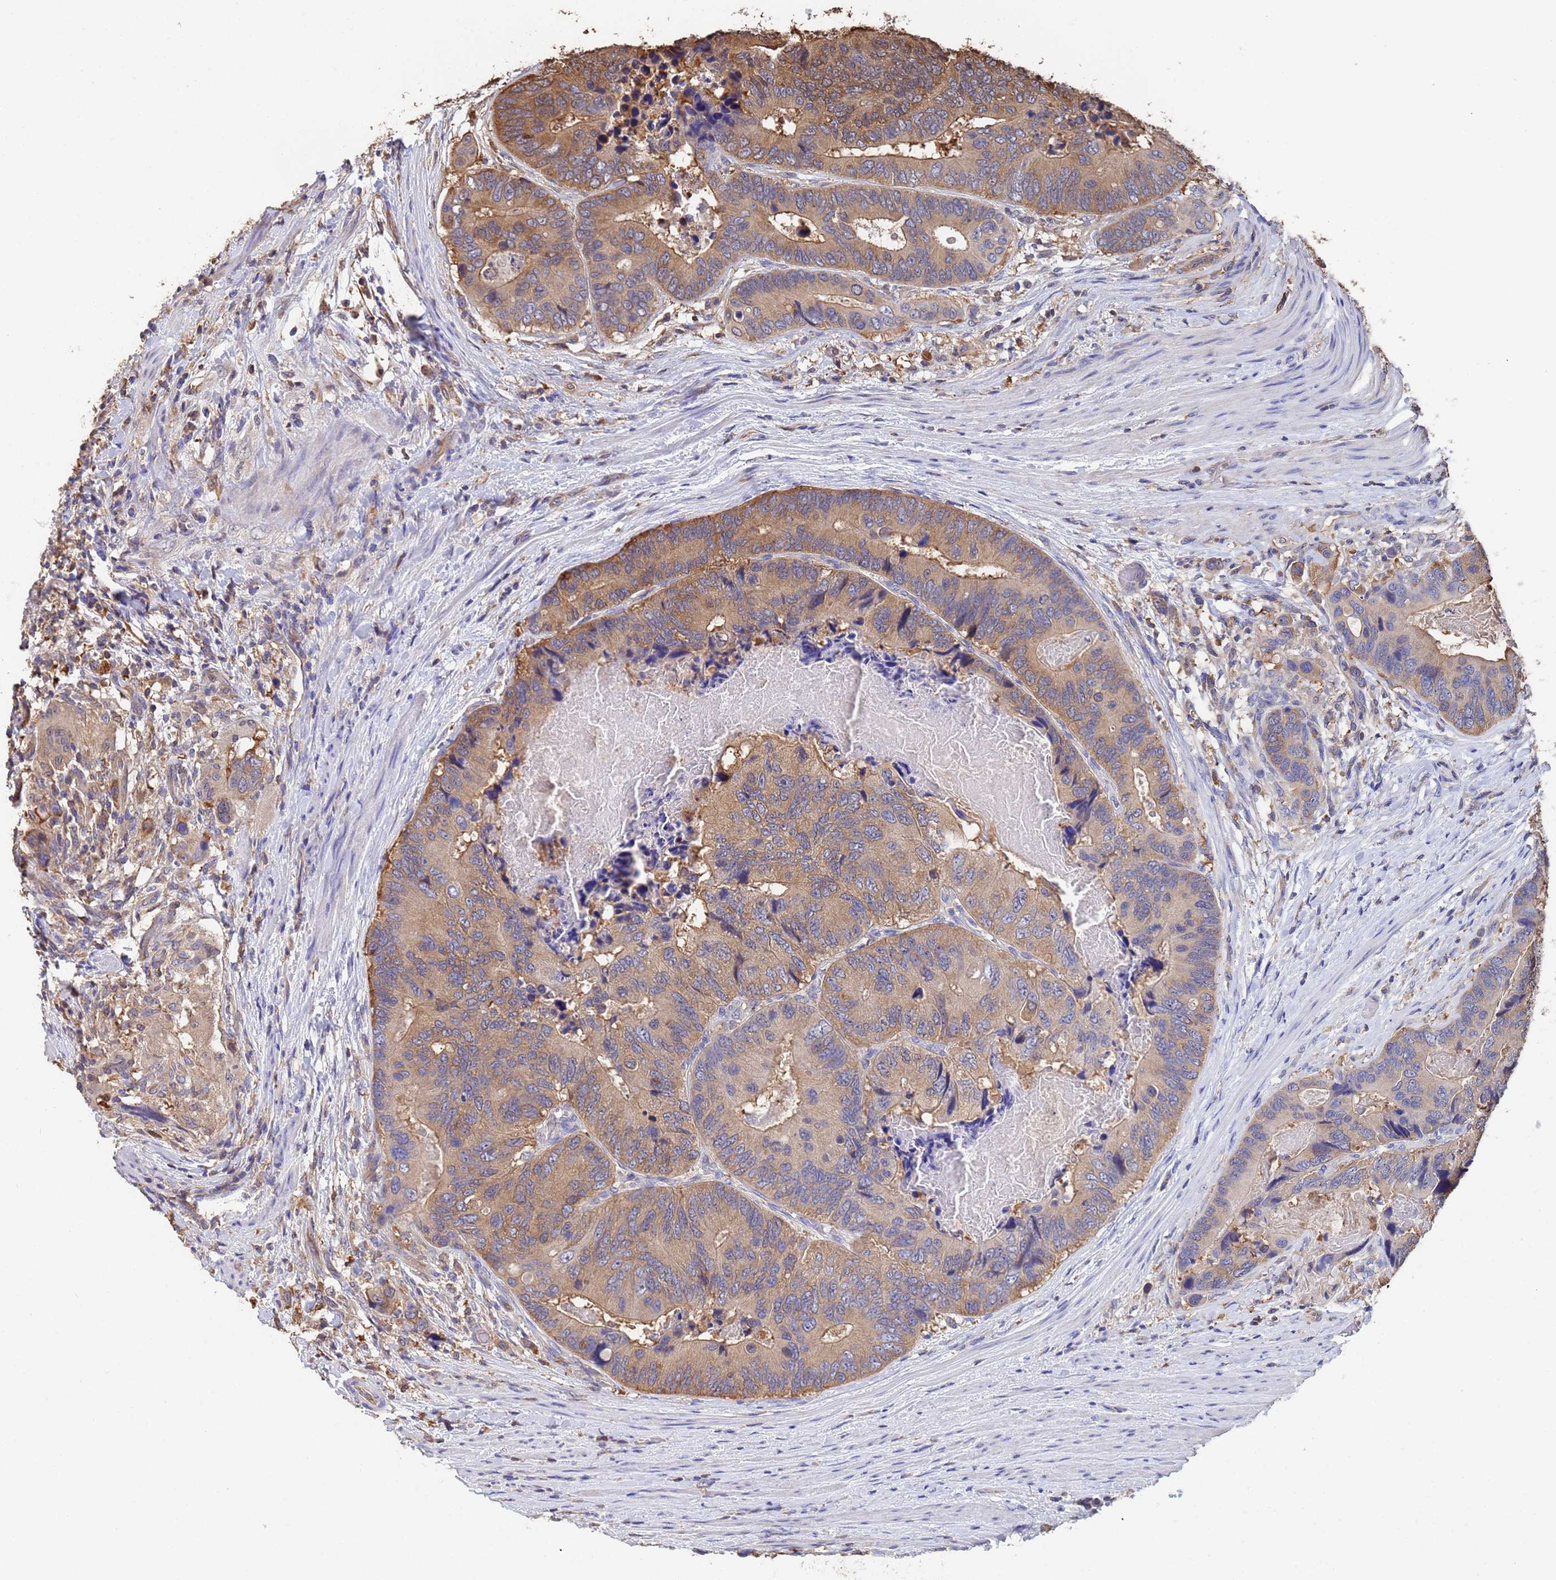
{"staining": {"intensity": "moderate", "quantity": "25%-75%", "location": "cytoplasmic/membranous"}, "tissue": "colorectal cancer", "cell_type": "Tumor cells", "image_type": "cancer", "snomed": [{"axis": "morphology", "description": "Adenocarcinoma, NOS"}, {"axis": "topography", "description": "Colon"}], "caption": "Protein expression analysis of human adenocarcinoma (colorectal) reveals moderate cytoplasmic/membranous positivity in about 25%-75% of tumor cells. The staining was performed using DAB, with brown indicating positive protein expression. Nuclei are stained blue with hematoxylin.", "gene": "FAM25A", "patient": {"sex": "male", "age": 84}}